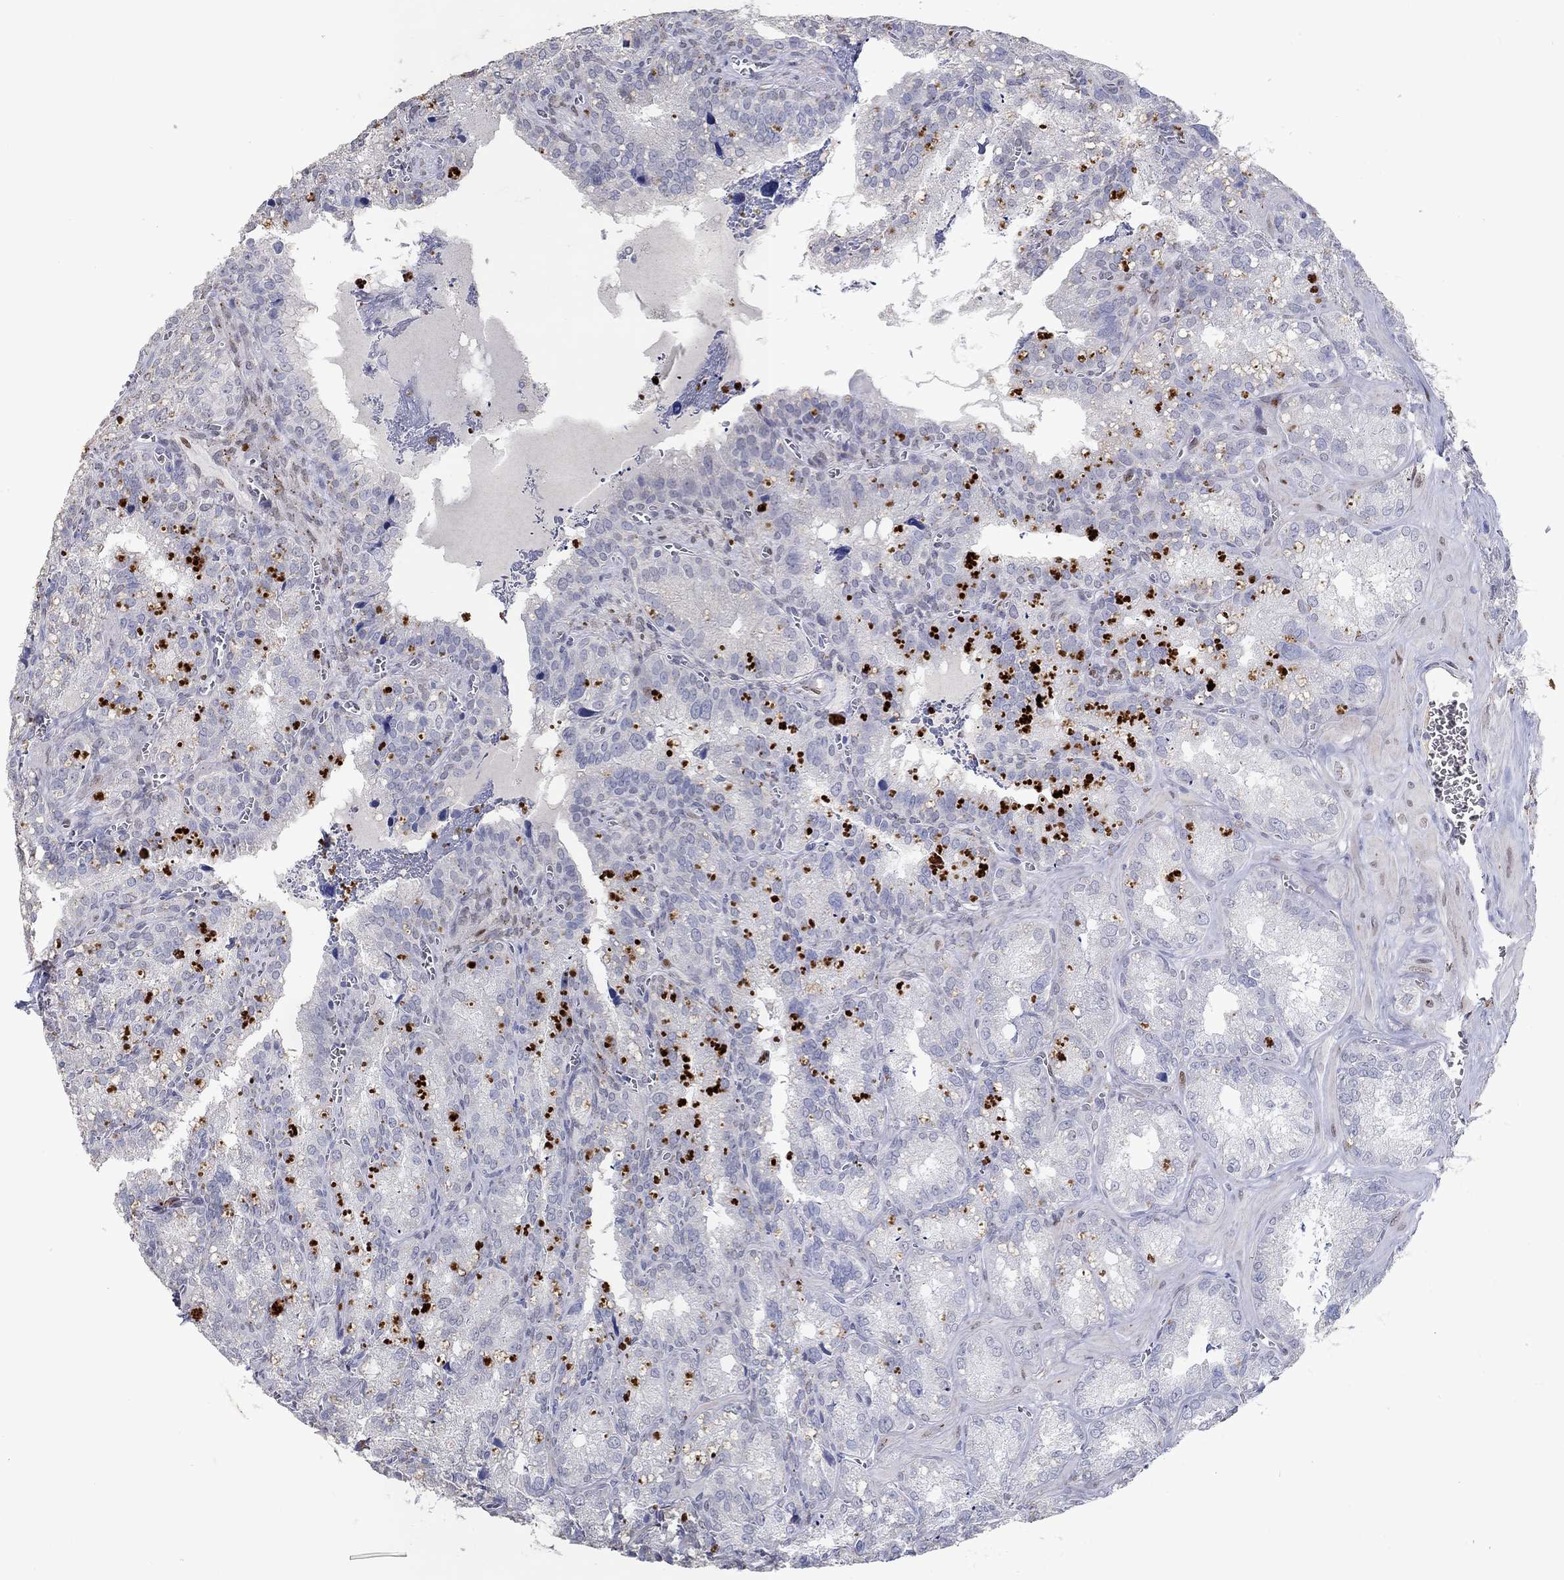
{"staining": {"intensity": "negative", "quantity": "none", "location": "none"}, "tissue": "seminal vesicle", "cell_type": "Glandular cells", "image_type": "normal", "snomed": [{"axis": "morphology", "description": "Normal tissue, NOS"}, {"axis": "topography", "description": "Seminal veicle"}], "caption": "This is a photomicrograph of immunohistochemistry (IHC) staining of normal seminal vesicle, which shows no expression in glandular cells.", "gene": "FGF2", "patient": {"sex": "male", "age": 57}}